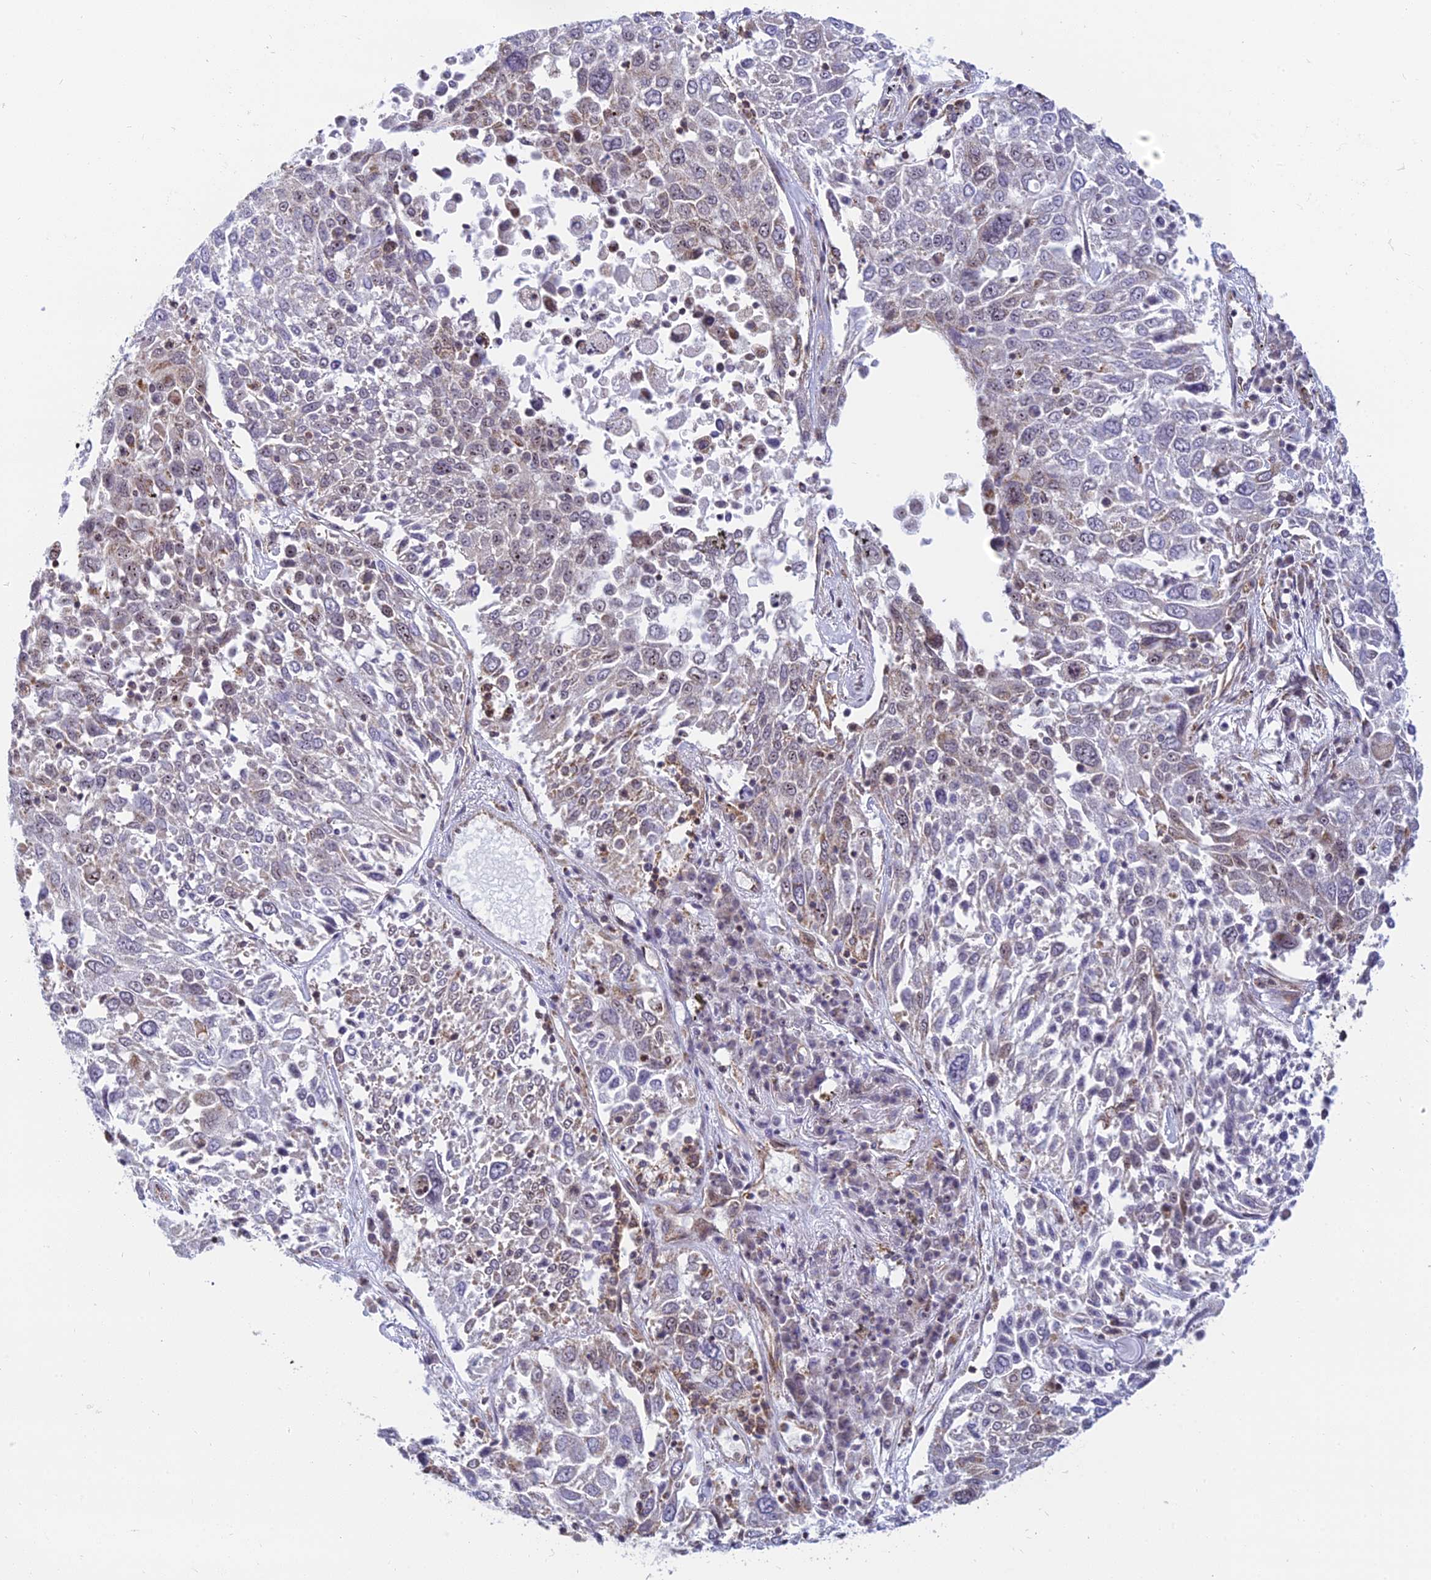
{"staining": {"intensity": "weak", "quantity": "<25%", "location": "cytoplasmic/membranous"}, "tissue": "lung cancer", "cell_type": "Tumor cells", "image_type": "cancer", "snomed": [{"axis": "morphology", "description": "Squamous cell carcinoma, NOS"}, {"axis": "topography", "description": "Lung"}], "caption": "Human lung cancer stained for a protein using immunohistochemistry reveals no positivity in tumor cells.", "gene": "HOOK2", "patient": {"sex": "male", "age": 65}}